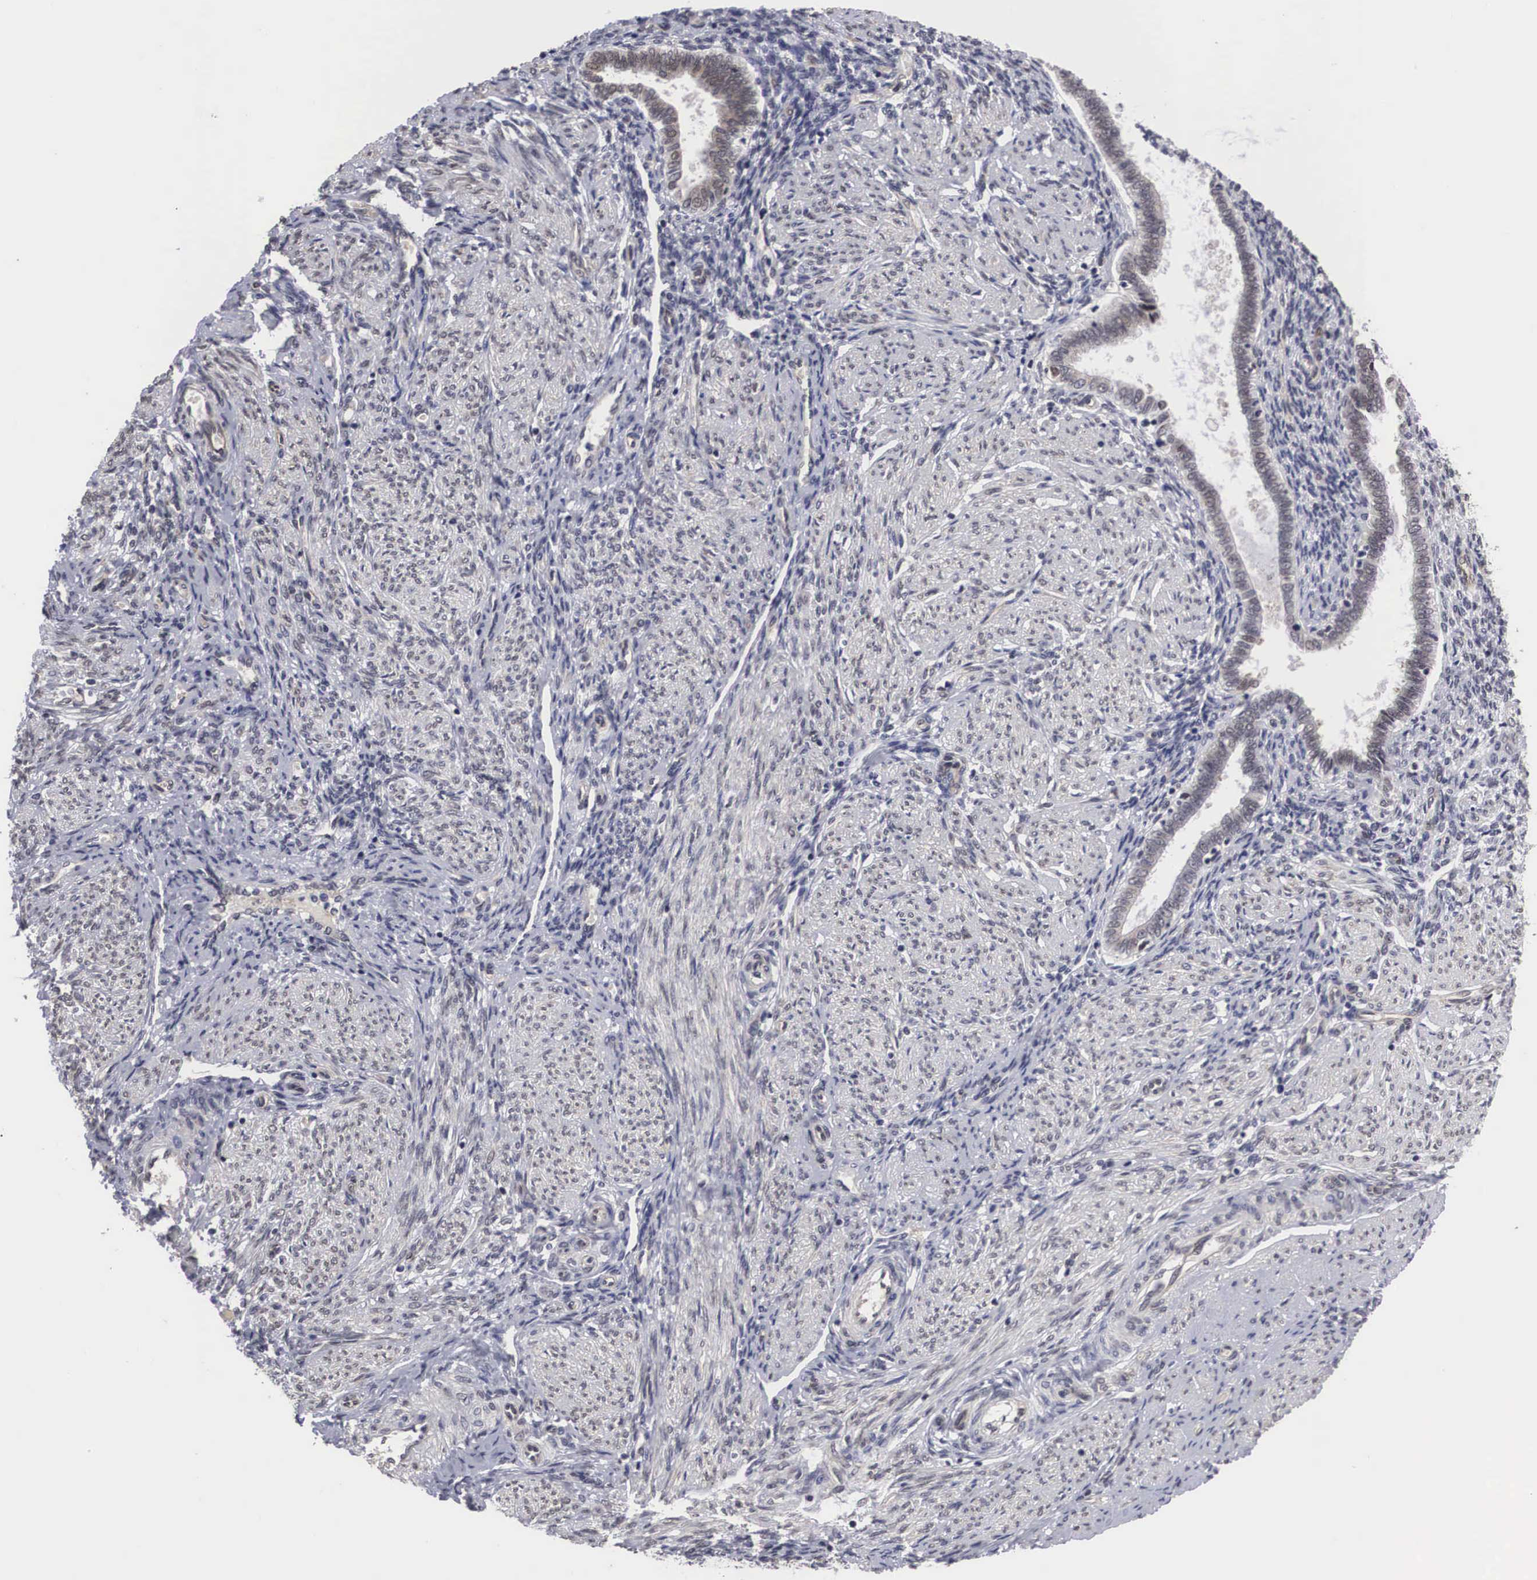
{"staining": {"intensity": "negative", "quantity": "none", "location": "none"}, "tissue": "endometrium", "cell_type": "Cells in endometrial stroma", "image_type": "normal", "snomed": [{"axis": "morphology", "description": "Normal tissue, NOS"}, {"axis": "topography", "description": "Endometrium"}], "caption": "Cells in endometrial stroma show no significant expression in normal endometrium.", "gene": "OTX2", "patient": {"sex": "female", "age": 36}}